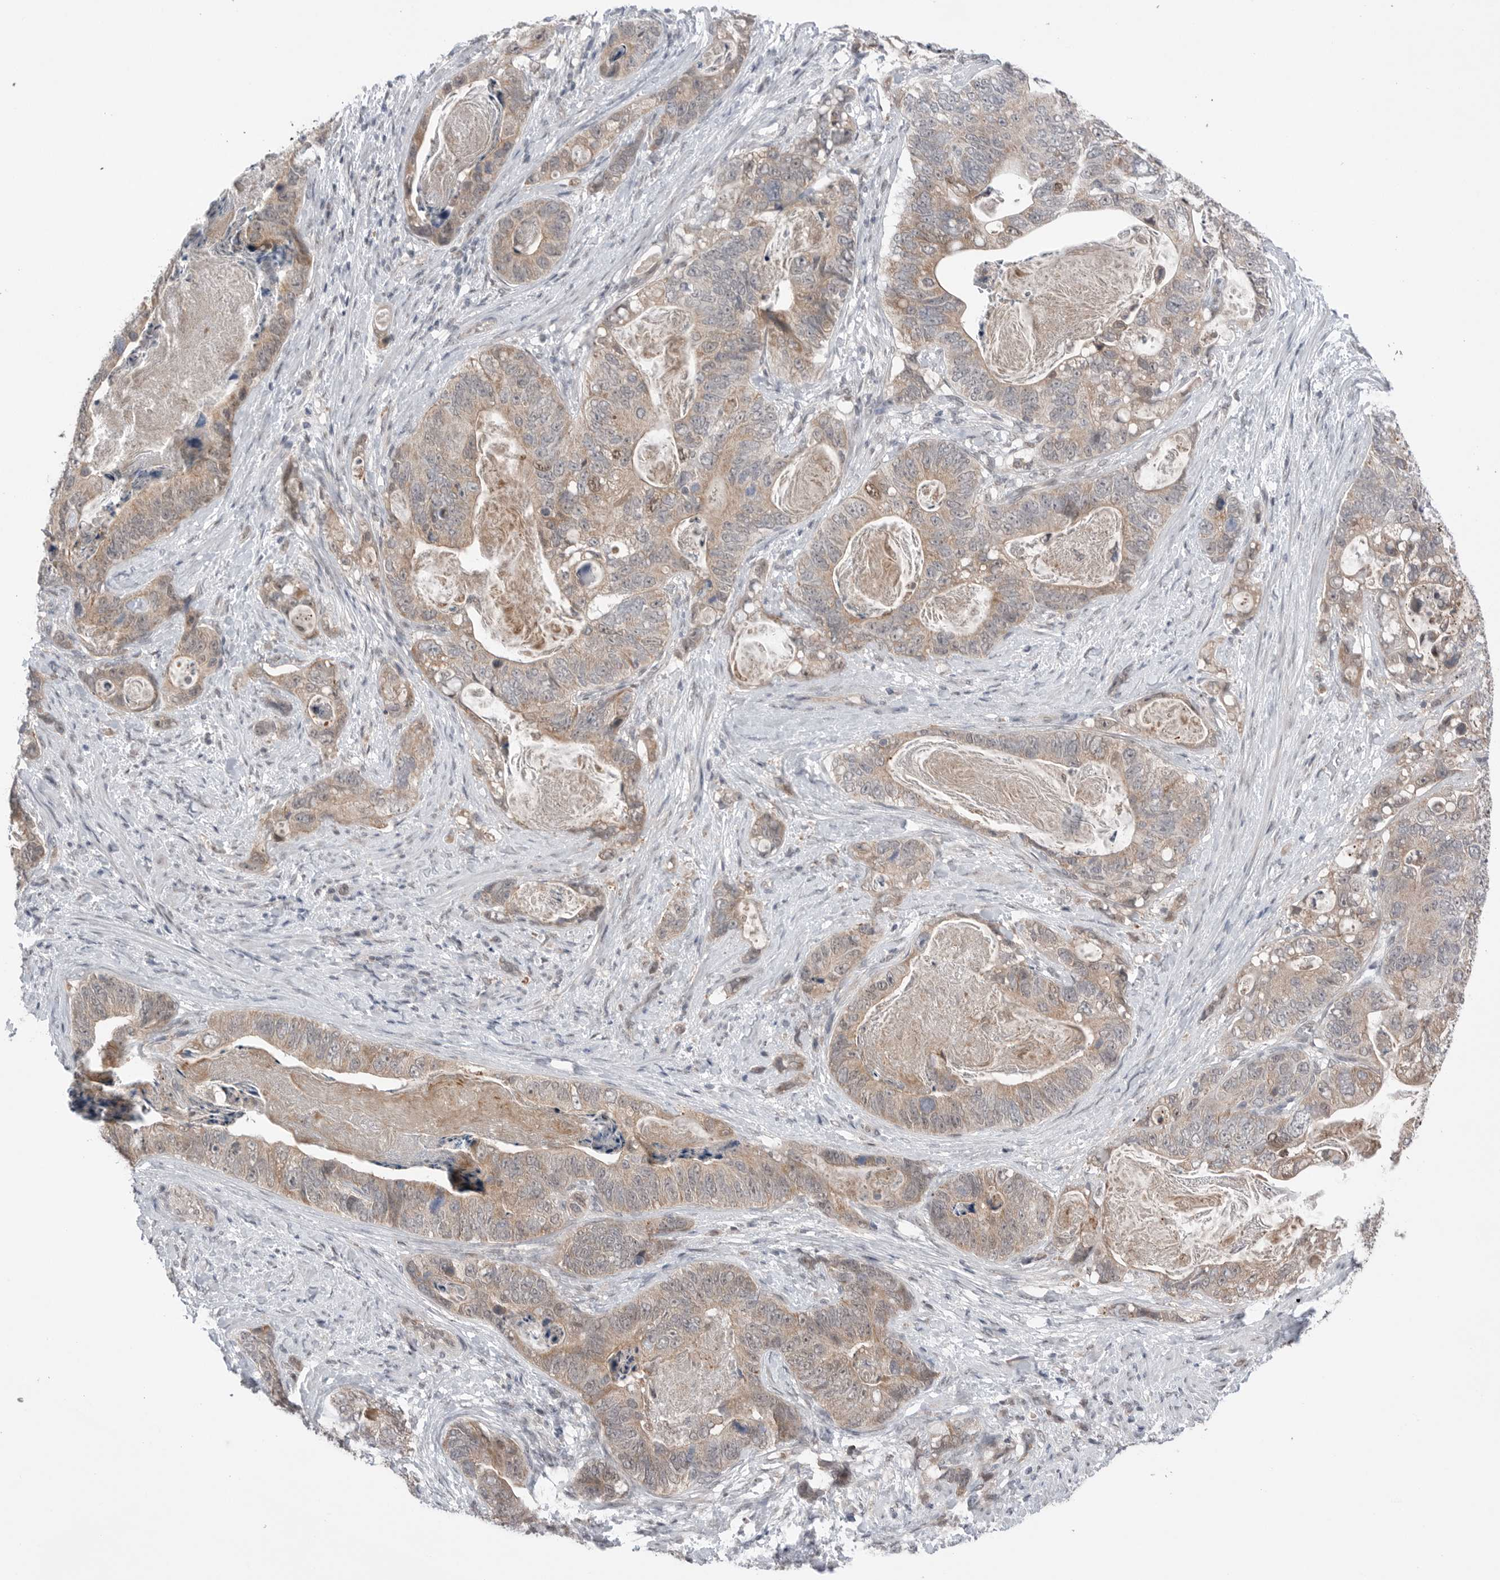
{"staining": {"intensity": "weak", "quantity": ">75%", "location": "cytoplasmic/membranous"}, "tissue": "stomach cancer", "cell_type": "Tumor cells", "image_type": "cancer", "snomed": [{"axis": "morphology", "description": "Normal tissue, NOS"}, {"axis": "morphology", "description": "Adenocarcinoma, NOS"}, {"axis": "topography", "description": "Stomach"}], "caption": "Human stomach cancer (adenocarcinoma) stained with a brown dye displays weak cytoplasmic/membranous positive staining in about >75% of tumor cells.", "gene": "NTAQ1", "patient": {"sex": "female", "age": 89}}